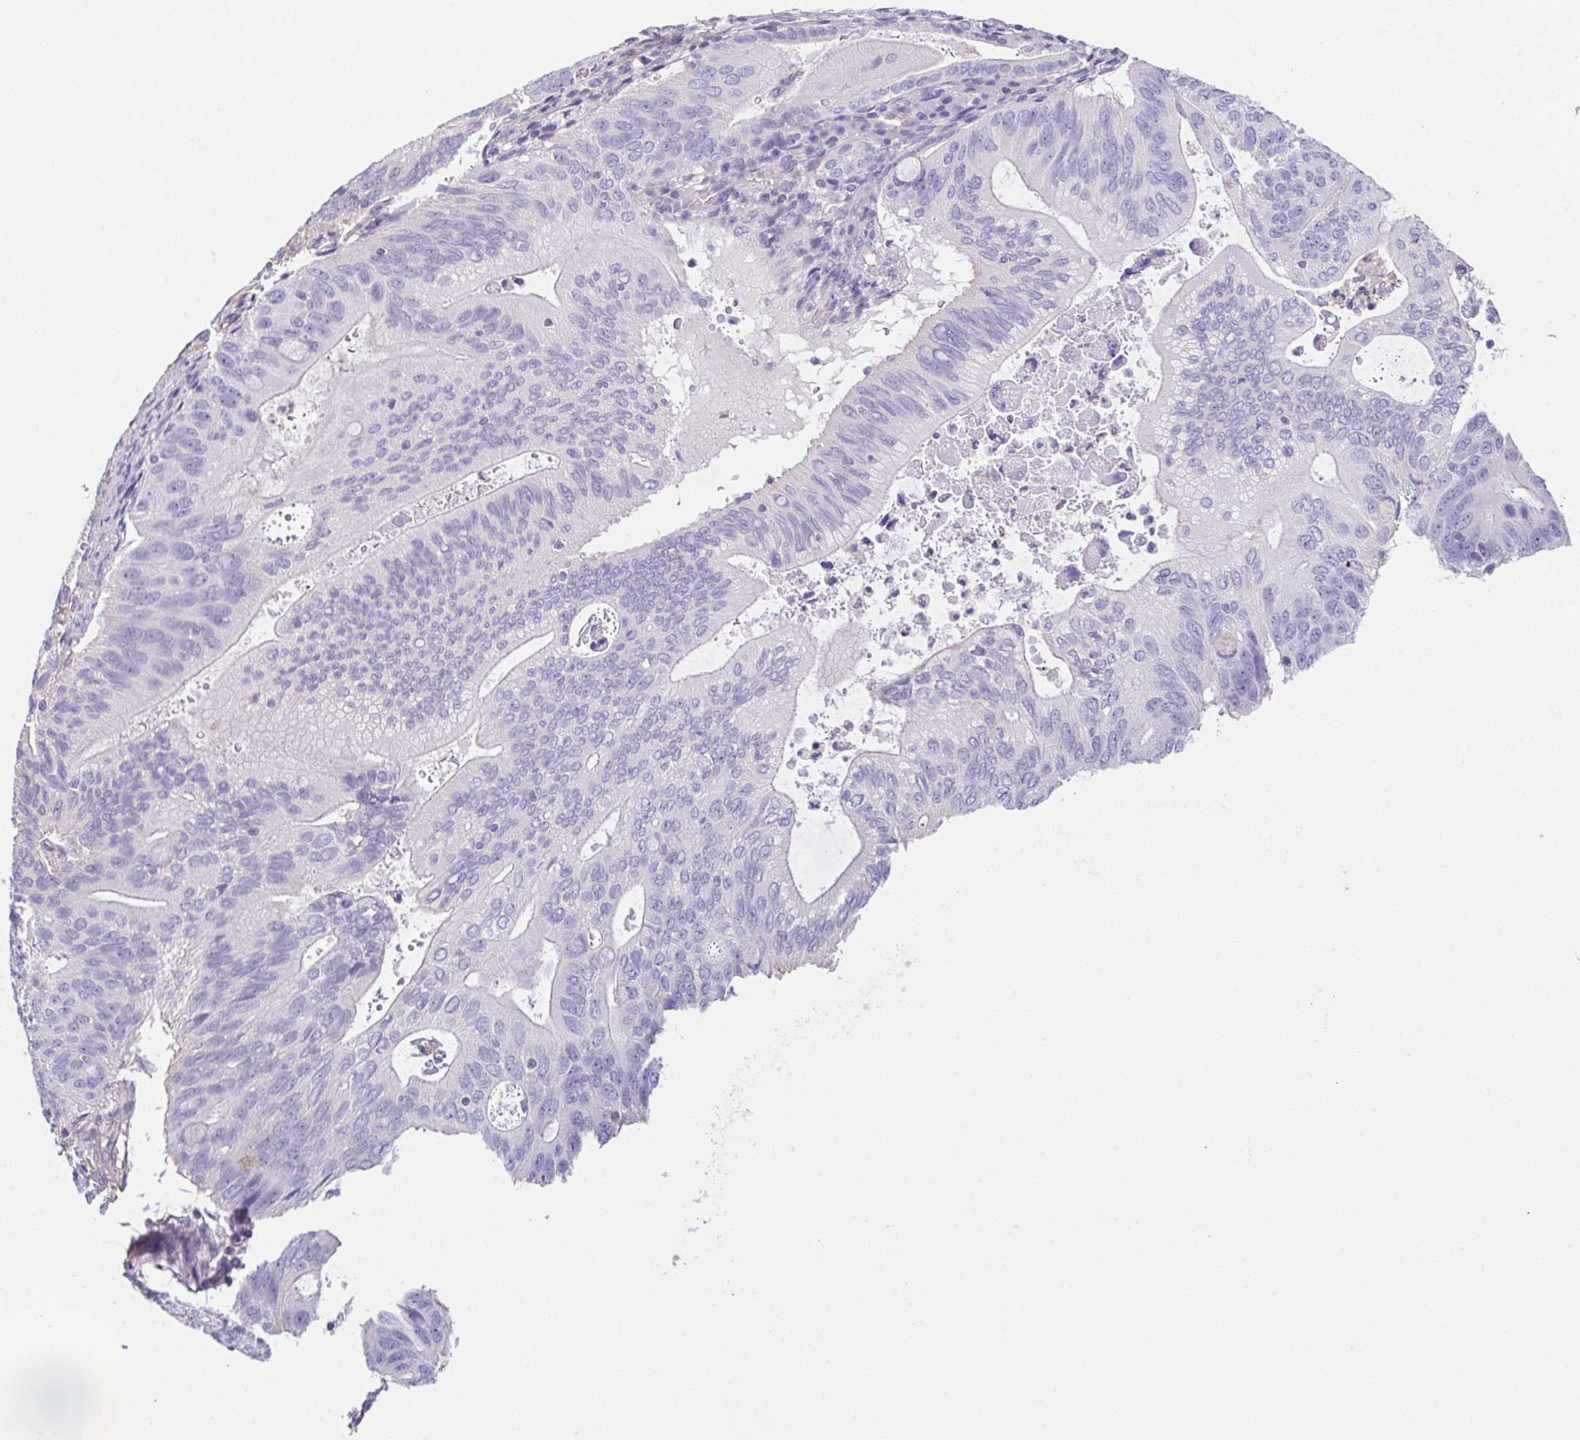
{"staining": {"intensity": "negative", "quantity": "none", "location": "none"}, "tissue": "pancreatic cancer", "cell_type": "Tumor cells", "image_type": "cancer", "snomed": [{"axis": "morphology", "description": "Adenocarcinoma, NOS"}, {"axis": "topography", "description": "Pancreas"}], "caption": "Micrograph shows no significant protein positivity in tumor cells of pancreatic adenocarcinoma.", "gene": "MYL6", "patient": {"sex": "female", "age": 72}}